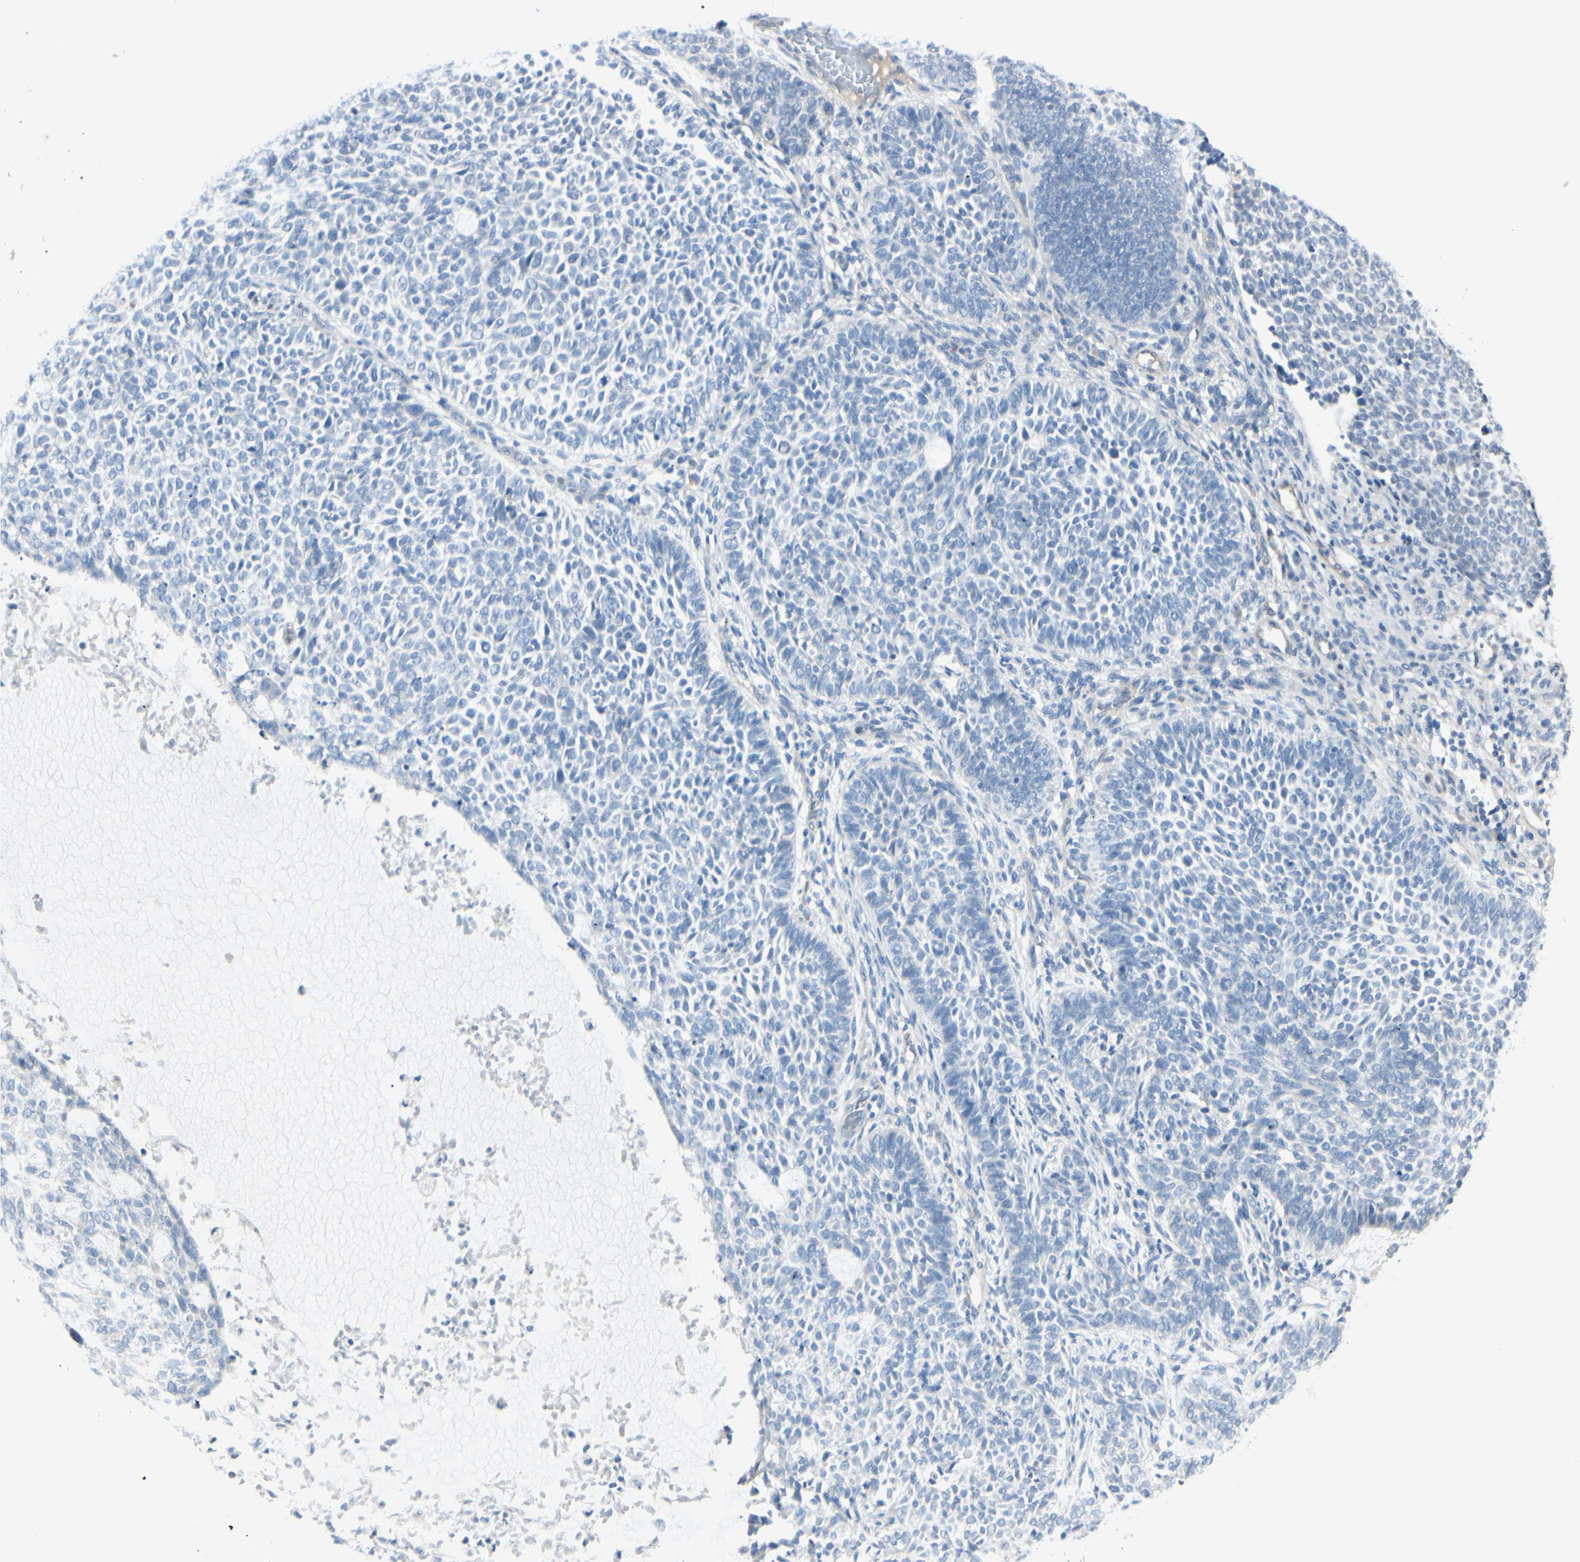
{"staining": {"intensity": "negative", "quantity": "none", "location": "none"}, "tissue": "skin cancer", "cell_type": "Tumor cells", "image_type": "cancer", "snomed": [{"axis": "morphology", "description": "Basal cell carcinoma"}, {"axis": "topography", "description": "Skin"}], "caption": "An image of human skin cancer (basal cell carcinoma) is negative for staining in tumor cells.", "gene": "CDHR5", "patient": {"sex": "male", "age": 87}}